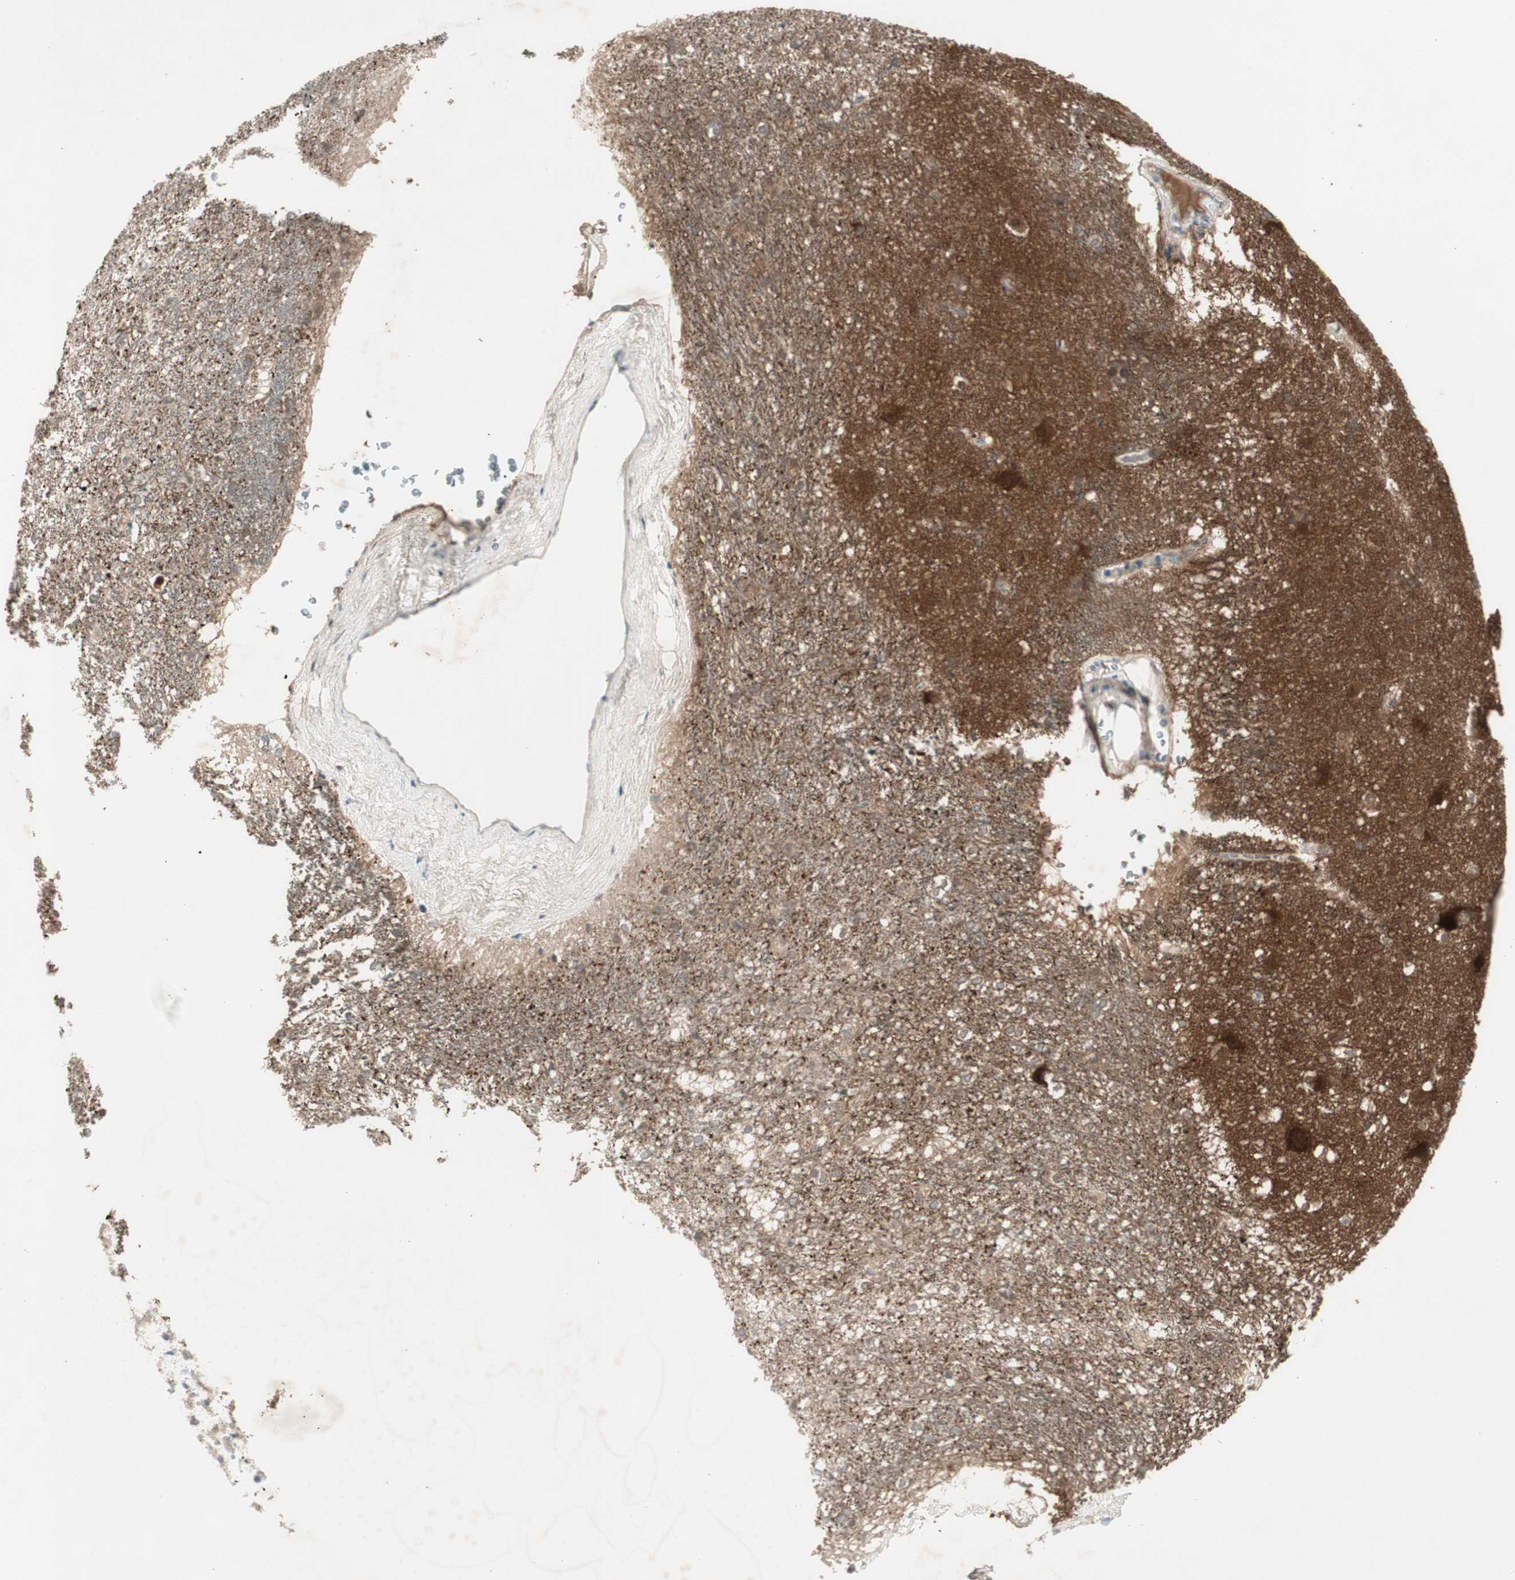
{"staining": {"intensity": "weak", "quantity": "25%-75%", "location": "cytoplasmic/membranous"}, "tissue": "caudate", "cell_type": "Glial cells", "image_type": "normal", "snomed": [{"axis": "morphology", "description": "Normal tissue, NOS"}, {"axis": "topography", "description": "Lateral ventricle wall"}], "caption": "Immunohistochemistry histopathology image of benign human caudate stained for a protein (brown), which shows low levels of weak cytoplasmic/membranous positivity in approximately 25%-75% of glial cells.", "gene": "MAPRE3", "patient": {"sex": "female", "age": 19}}